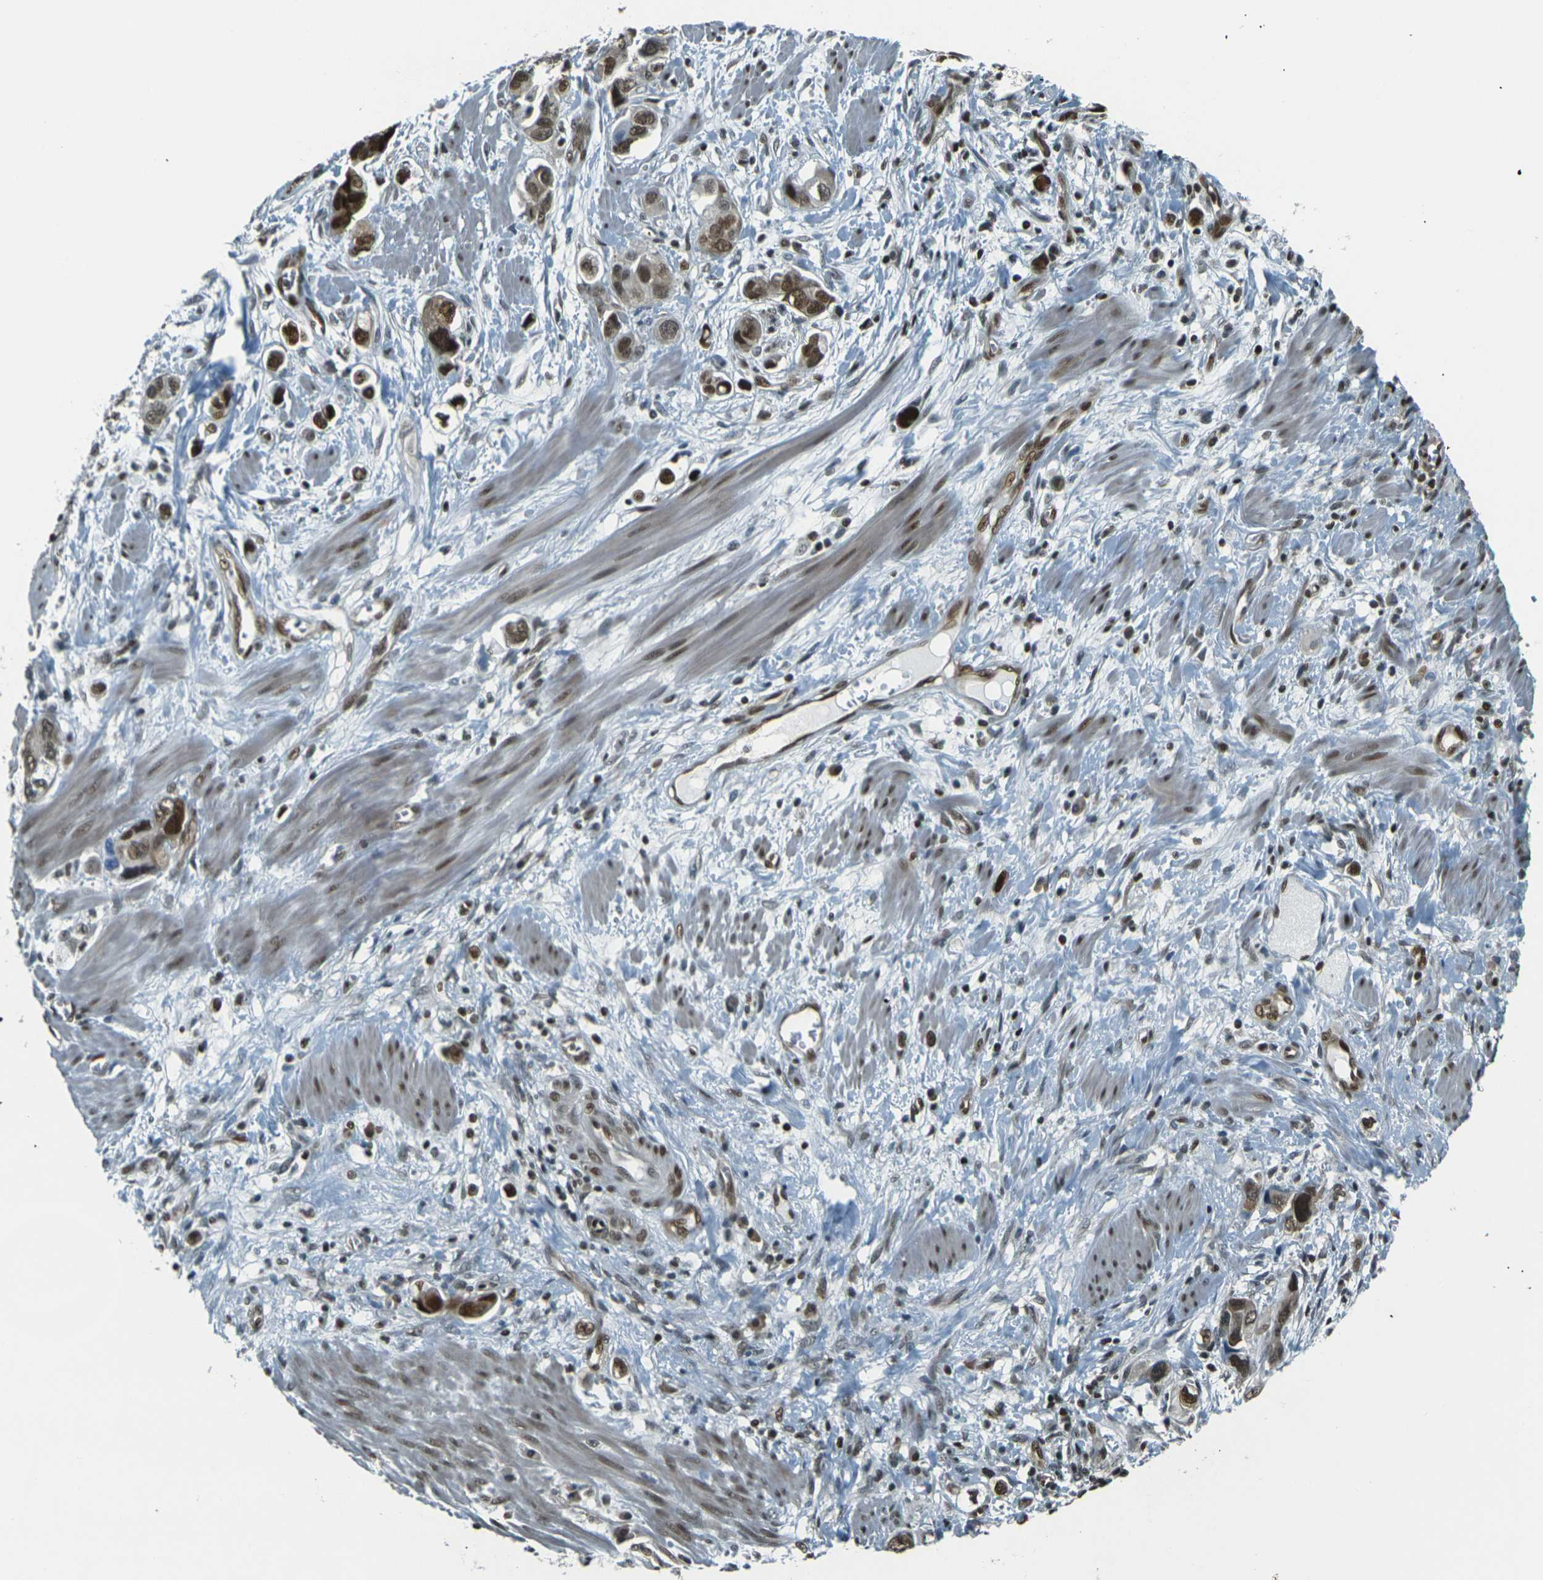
{"staining": {"intensity": "moderate", "quantity": ">75%", "location": "nuclear"}, "tissue": "stomach cancer", "cell_type": "Tumor cells", "image_type": "cancer", "snomed": [{"axis": "morphology", "description": "Adenocarcinoma, NOS"}, {"axis": "topography", "description": "Stomach, lower"}], "caption": "This is a histology image of immunohistochemistry (IHC) staining of stomach adenocarcinoma, which shows moderate positivity in the nuclear of tumor cells.", "gene": "NHEJ1", "patient": {"sex": "female", "age": 93}}